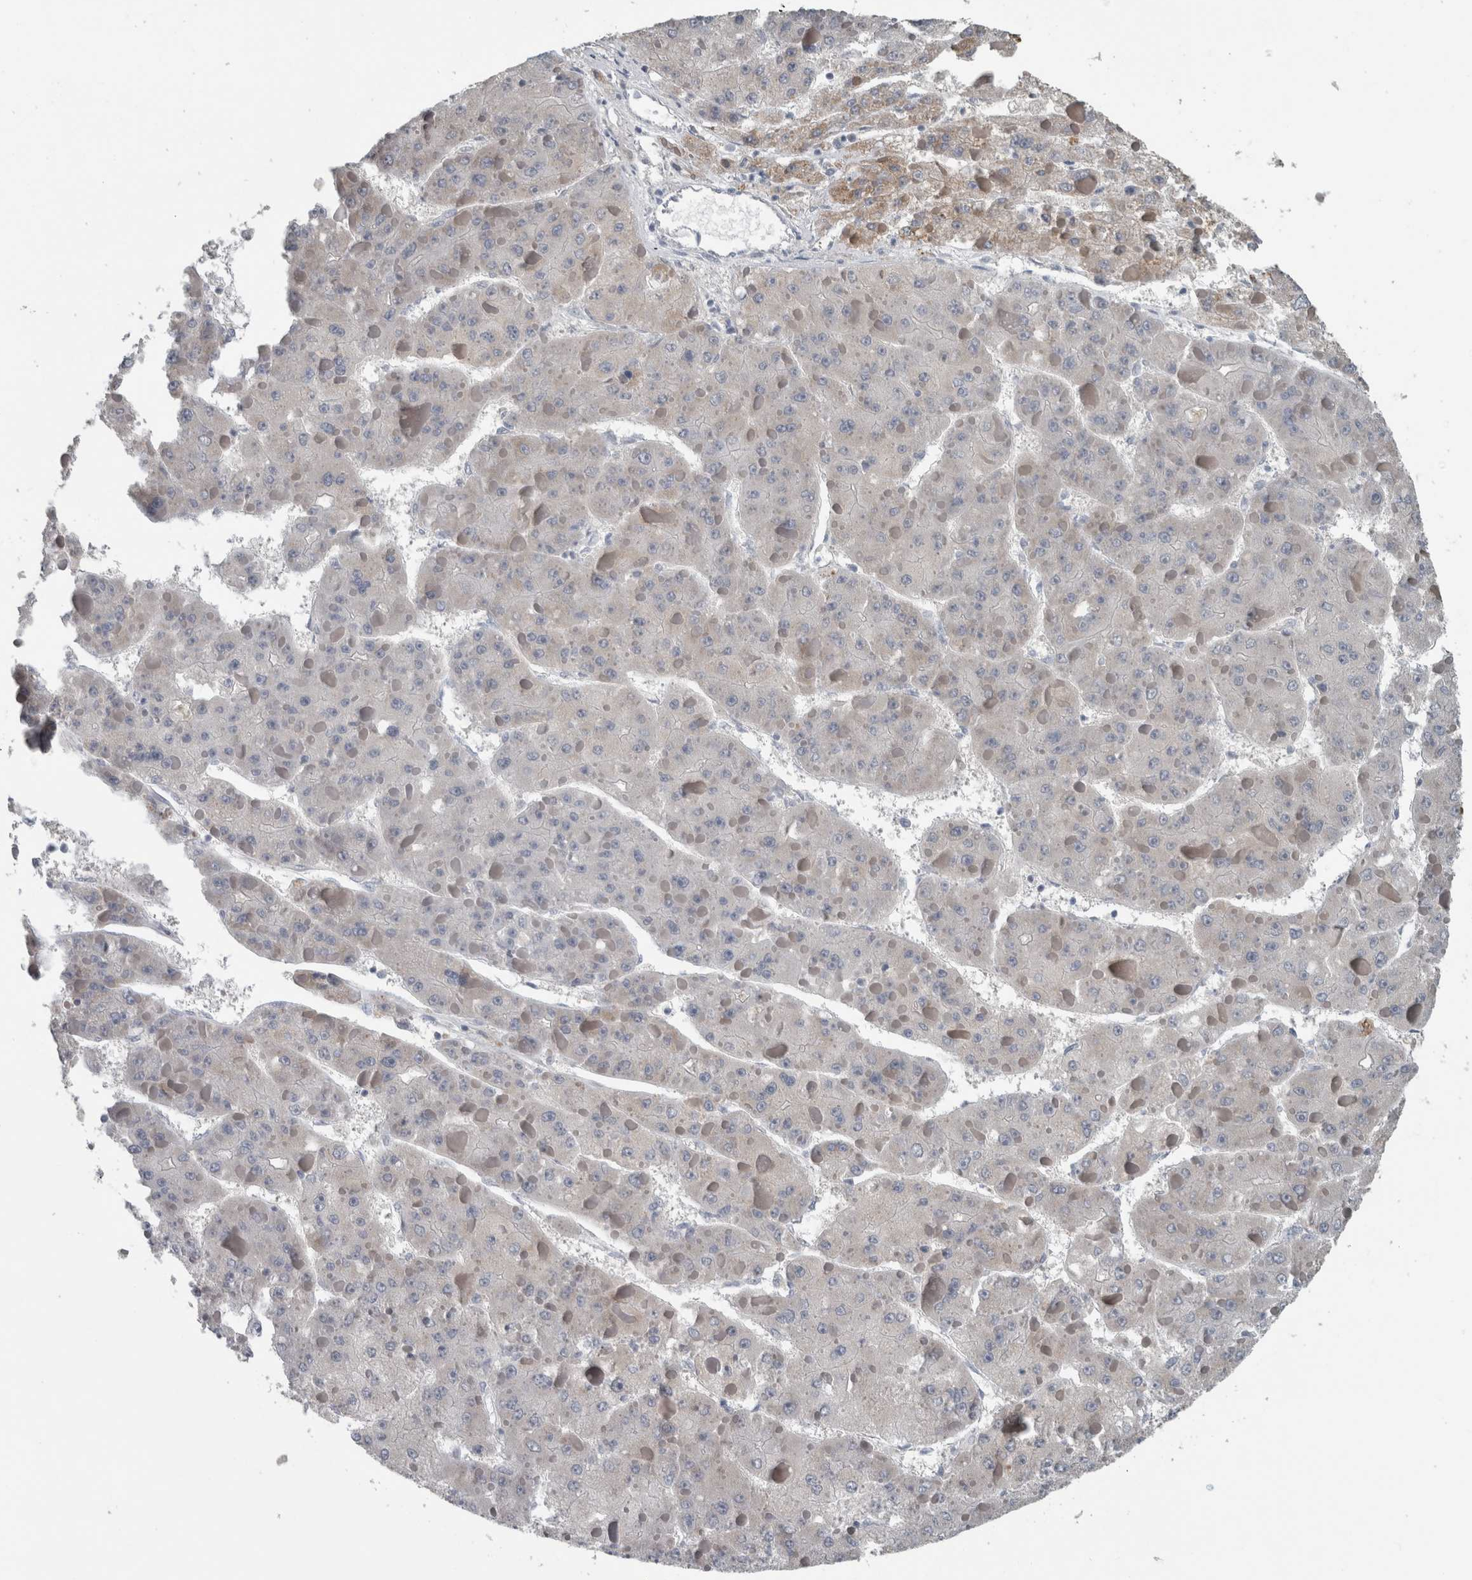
{"staining": {"intensity": "weak", "quantity": "25%-75%", "location": "cytoplasmic/membranous"}, "tissue": "liver cancer", "cell_type": "Tumor cells", "image_type": "cancer", "snomed": [{"axis": "morphology", "description": "Carcinoma, Hepatocellular, NOS"}, {"axis": "topography", "description": "Liver"}], "caption": "Tumor cells exhibit low levels of weak cytoplasmic/membranous positivity in about 25%-75% of cells in human hepatocellular carcinoma (liver).", "gene": "ACSF2", "patient": {"sex": "female", "age": 73}}